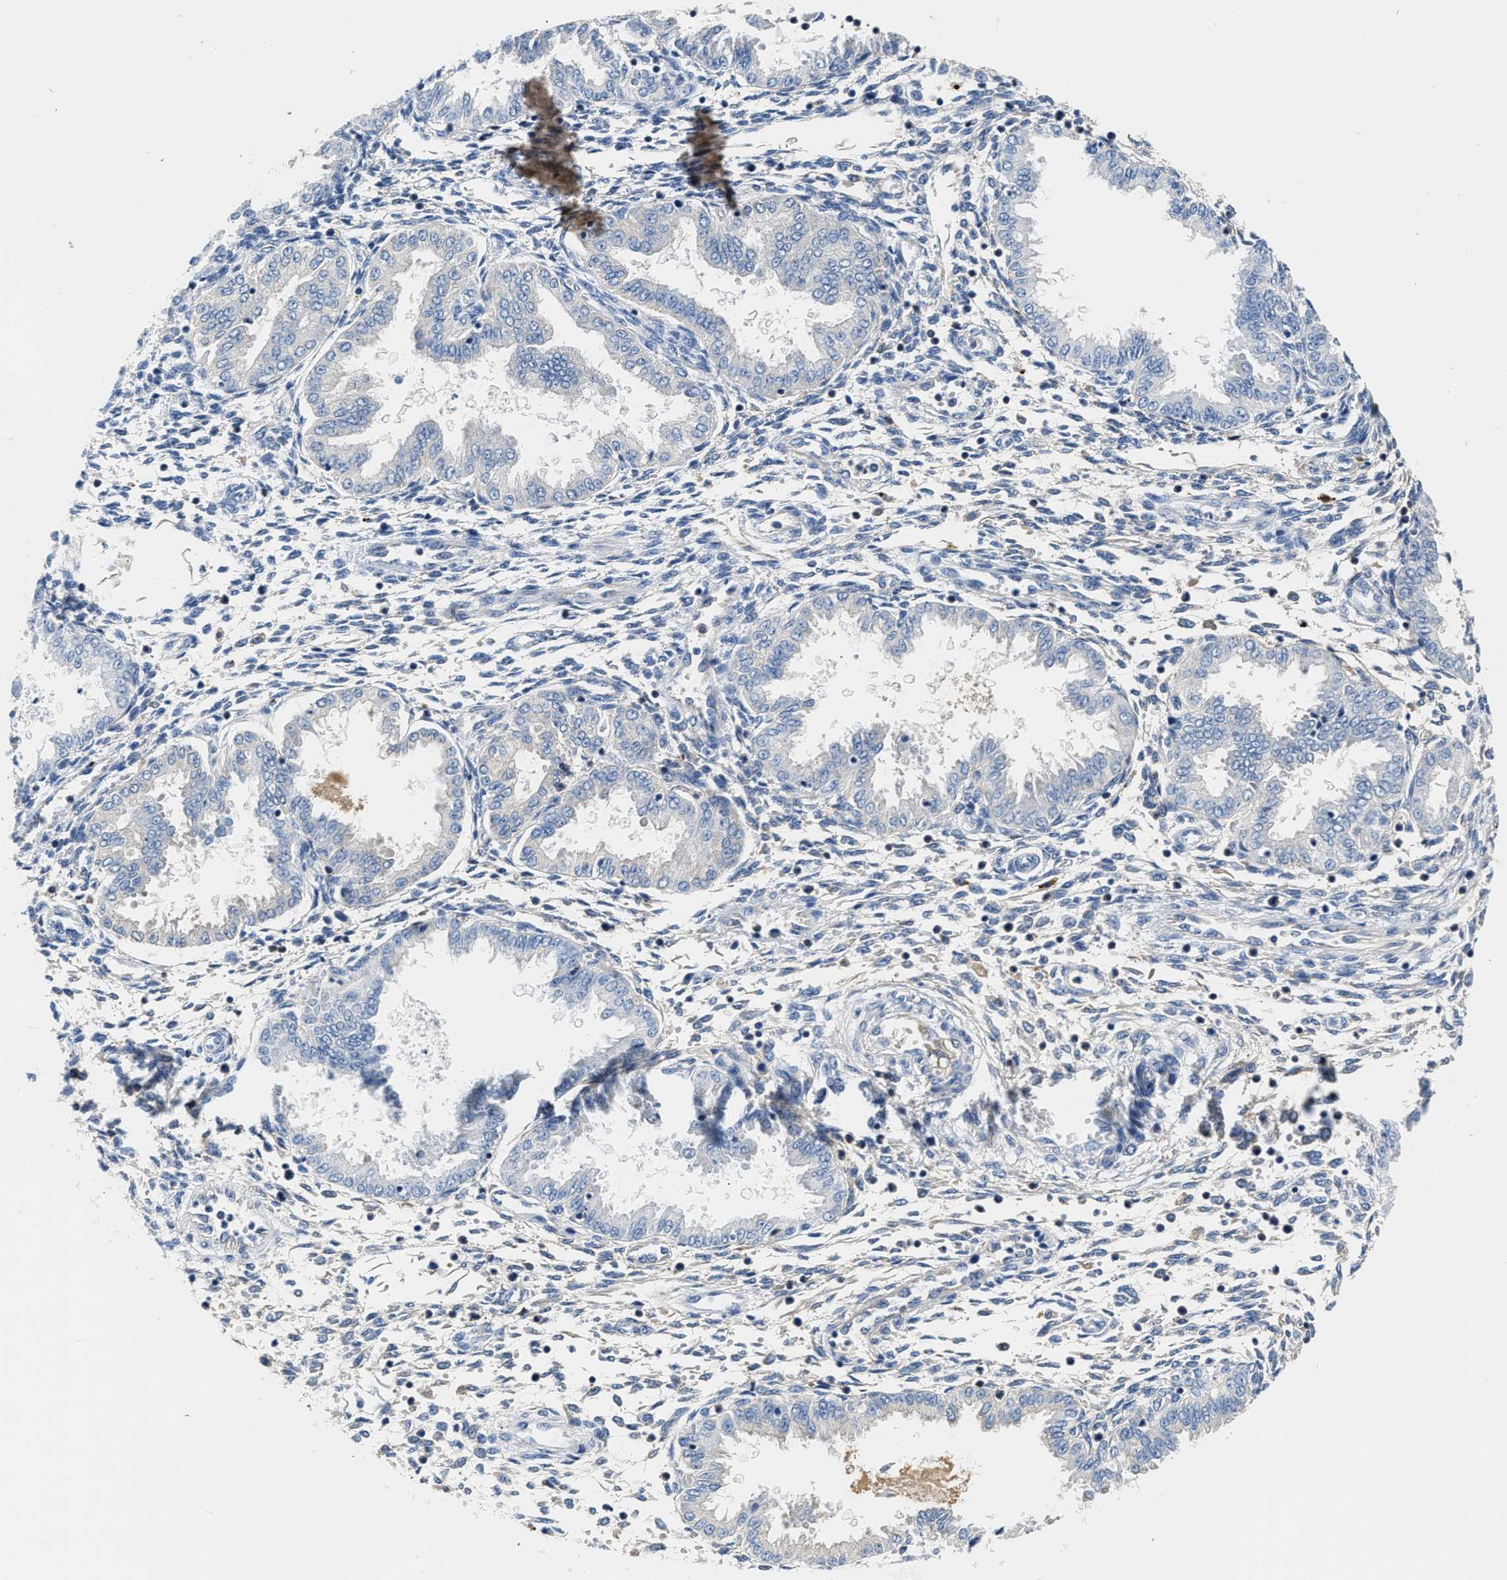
{"staining": {"intensity": "negative", "quantity": "none", "location": "none"}, "tissue": "endometrium", "cell_type": "Cells in endometrial stroma", "image_type": "normal", "snomed": [{"axis": "morphology", "description": "Normal tissue, NOS"}, {"axis": "topography", "description": "Endometrium"}], "caption": "Cells in endometrial stroma are negative for brown protein staining in benign endometrium. Nuclei are stained in blue.", "gene": "TUT7", "patient": {"sex": "female", "age": 33}}